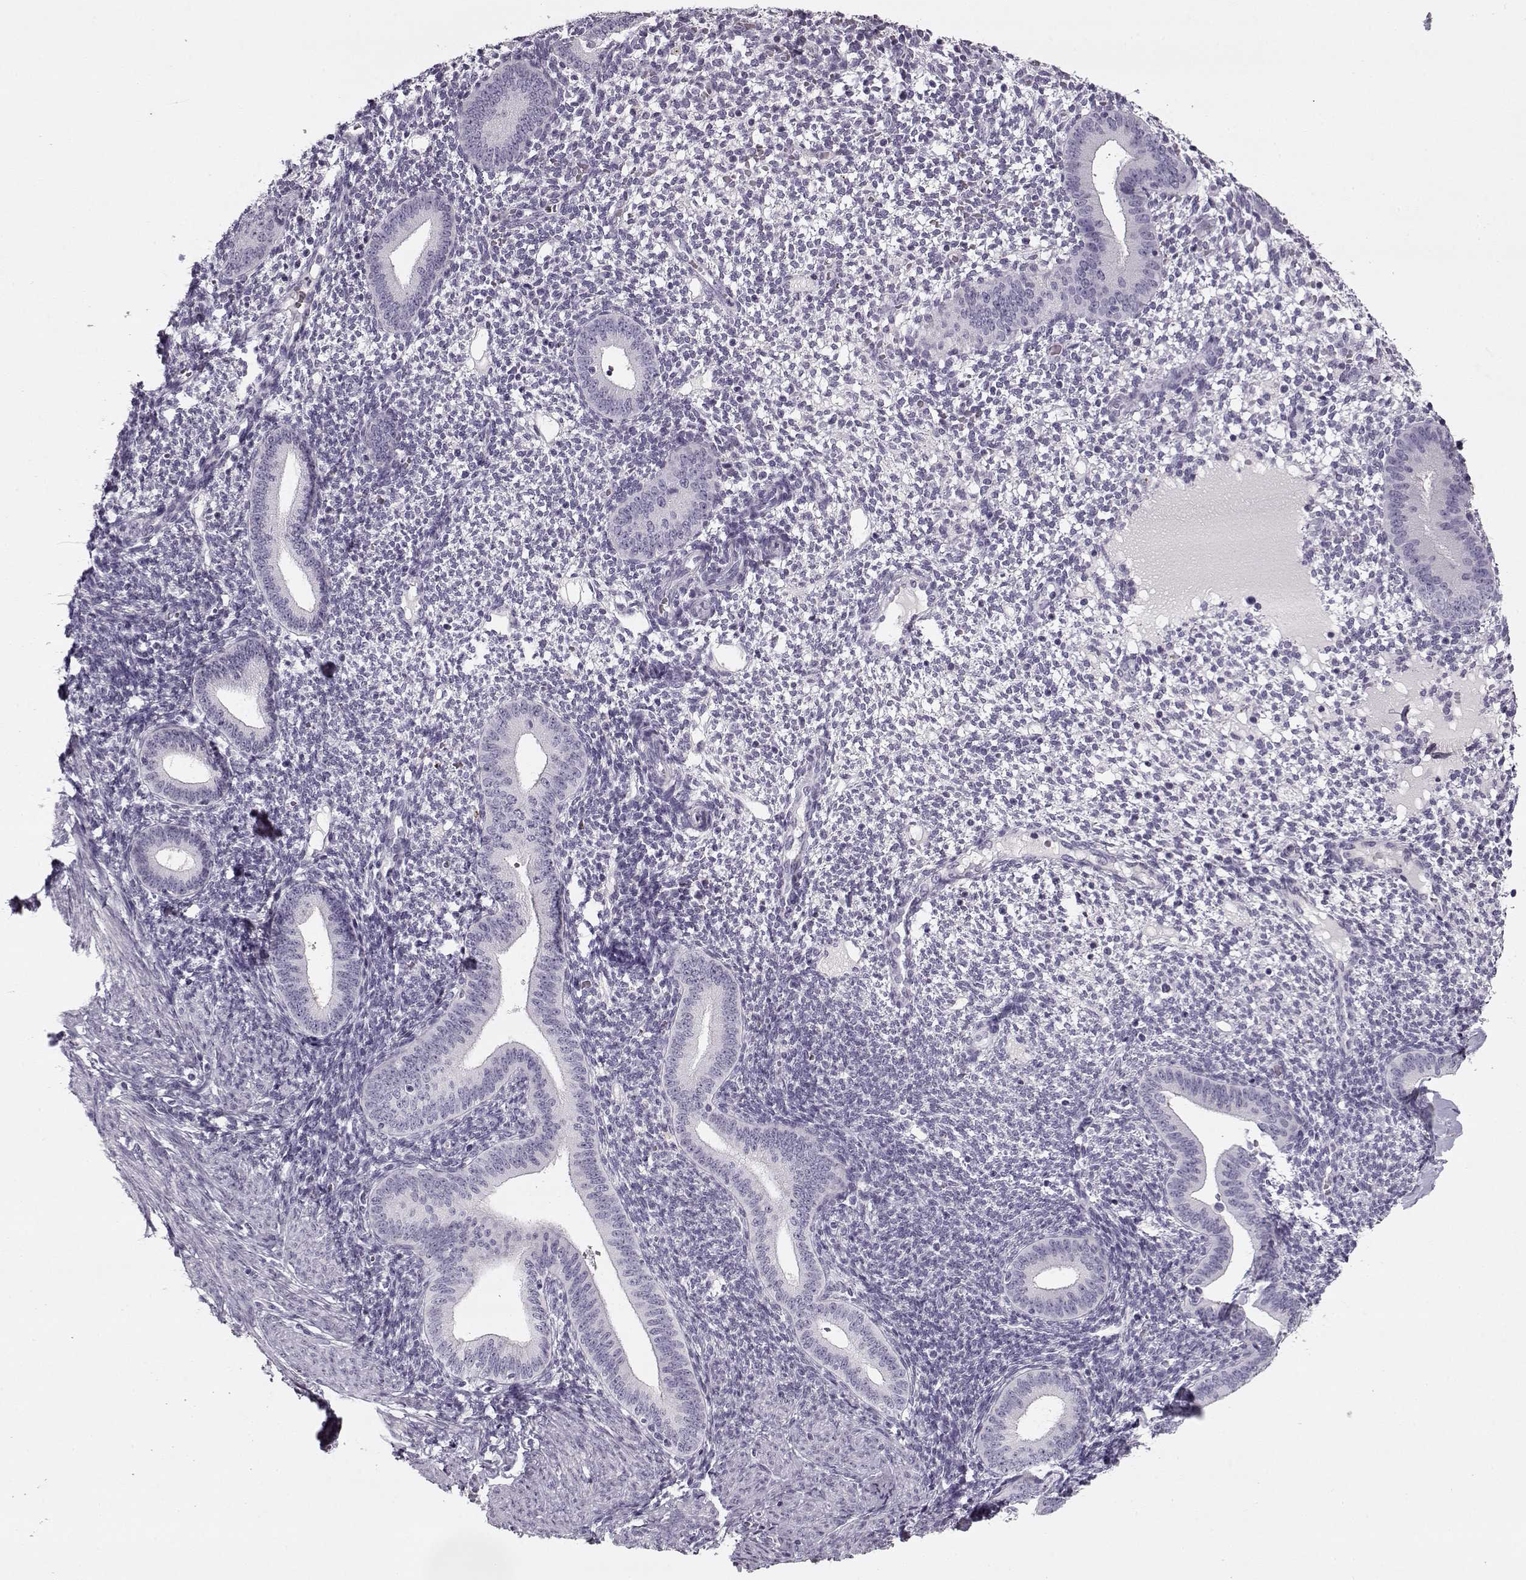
{"staining": {"intensity": "negative", "quantity": "none", "location": "none"}, "tissue": "endometrium", "cell_type": "Cells in endometrial stroma", "image_type": "normal", "snomed": [{"axis": "morphology", "description": "Normal tissue, NOS"}, {"axis": "topography", "description": "Endometrium"}], "caption": "There is no significant staining in cells in endometrial stroma of endometrium. The staining was performed using DAB to visualize the protein expression in brown, while the nuclei were stained in blue with hematoxylin (Magnification: 20x).", "gene": "PNMT", "patient": {"sex": "female", "age": 40}}